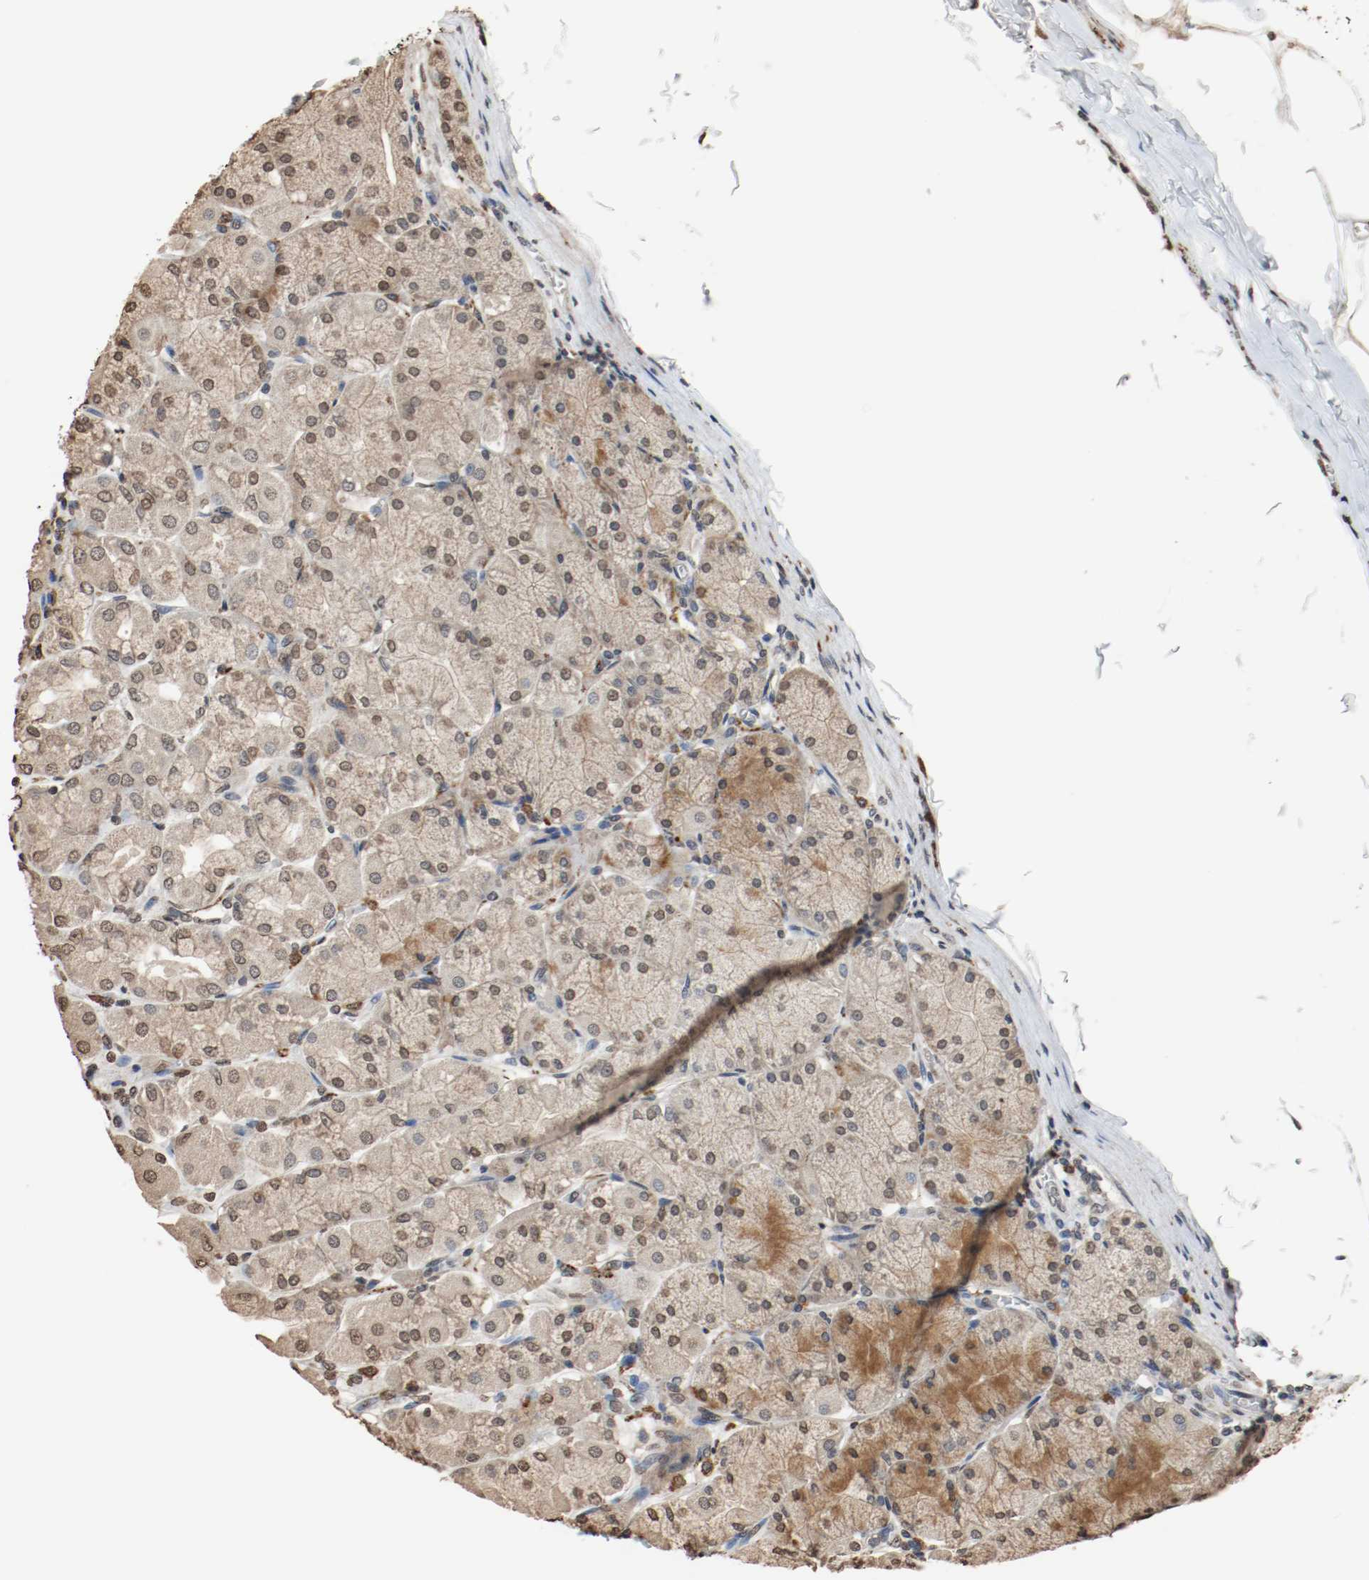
{"staining": {"intensity": "moderate", "quantity": "25%-75%", "location": "cytoplasmic/membranous"}, "tissue": "stomach", "cell_type": "Glandular cells", "image_type": "normal", "snomed": [{"axis": "morphology", "description": "Normal tissue, NOS"}, {"axis": "topography", "description": "Stomach, upper"}], "caption": "Stomach was stained to show a protein in brown. There is medium levels of moderate cytoplasmic/membranous positivity in approximately 25%-75% of glandular cells. (Stains: DAB (3,3'-diaminobenzidine) in brown, nuclei in blue, Microscopy: brightfield microscopy at high magnification).", "gene": "RTN4", "patient": {"sex": "female", "age": 56}}